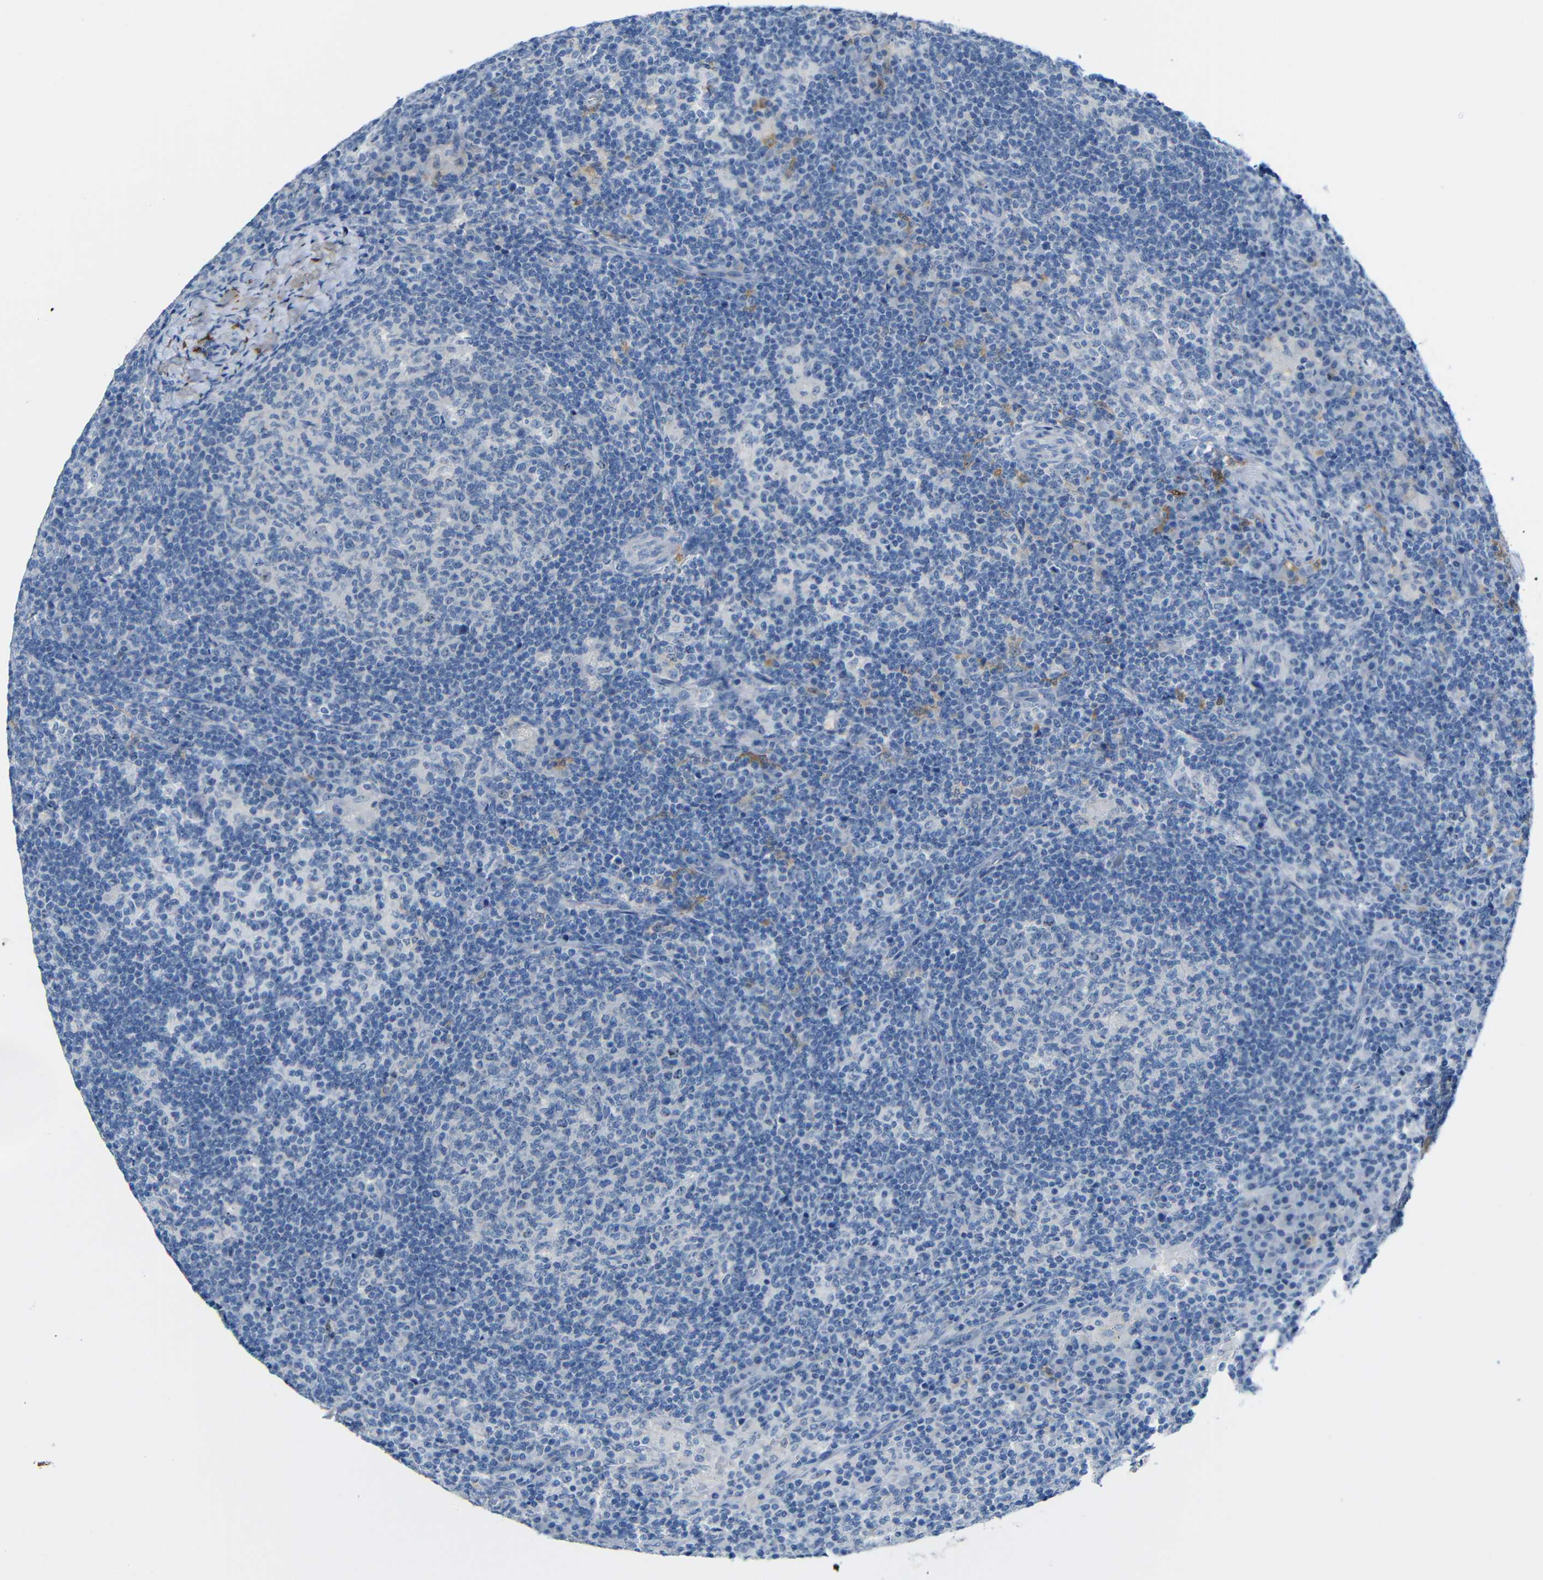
{"staining": {"intensity": "negative", "quantity": "none", "location": "none"}, "tissue": "lymph node", "cell_type": "Germinal center cells", "image_type": "normal", "snomed": [{"axis": "morphology", "description": "Normal tissue, NOS"}, {"axis": "morphology", "description": "Inflammation, NOS"}, {"axis": "topography", "description": "Lymph node"}], "caption": "Germinal center cells show no significant protein staining in normal lymph node.", "gene": "C1orf210", "patient": {"sex": "male", "age": 55}}